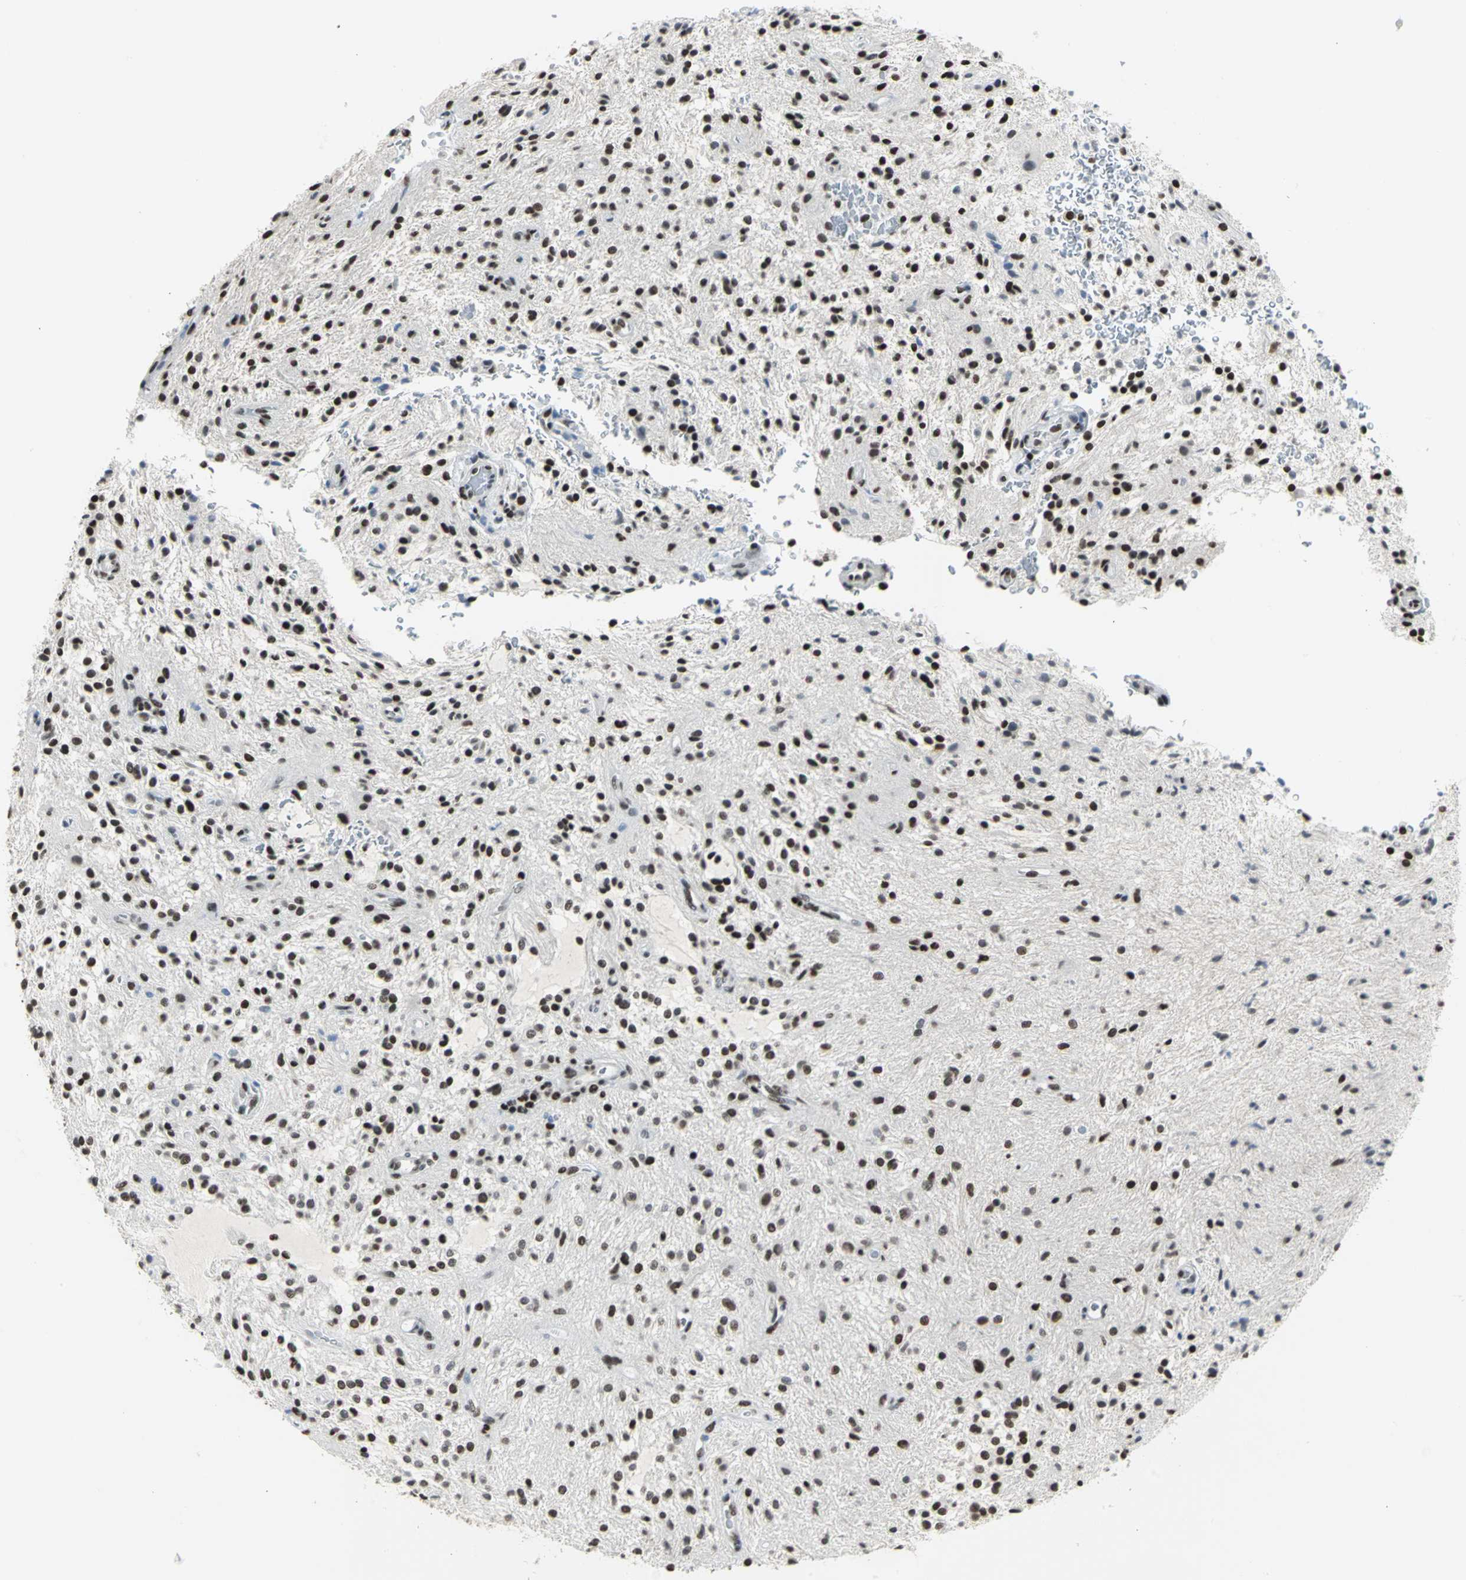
{"staining": {"intensity": "strong", "quantity": ">75%", "location": "nuclear"}, "tissue": "glioma", "cell_type": "Tumor cells", "image_type": "cancer", "snomed": [{"axis": "morphology", "description": "Glioma, malignant, NOS"}, {"axis": "topography", "description": "Cerebellum"}], "caption": "DAB immunohistochemical staining of human malignant glioma exhibits strong nuclear protein positivity in about >75% of tumor cells. (IHC, brightfield microscopy, high magnification).", "gene": "HNRNPD", "patient": {"sex": "female", "age": 10}}